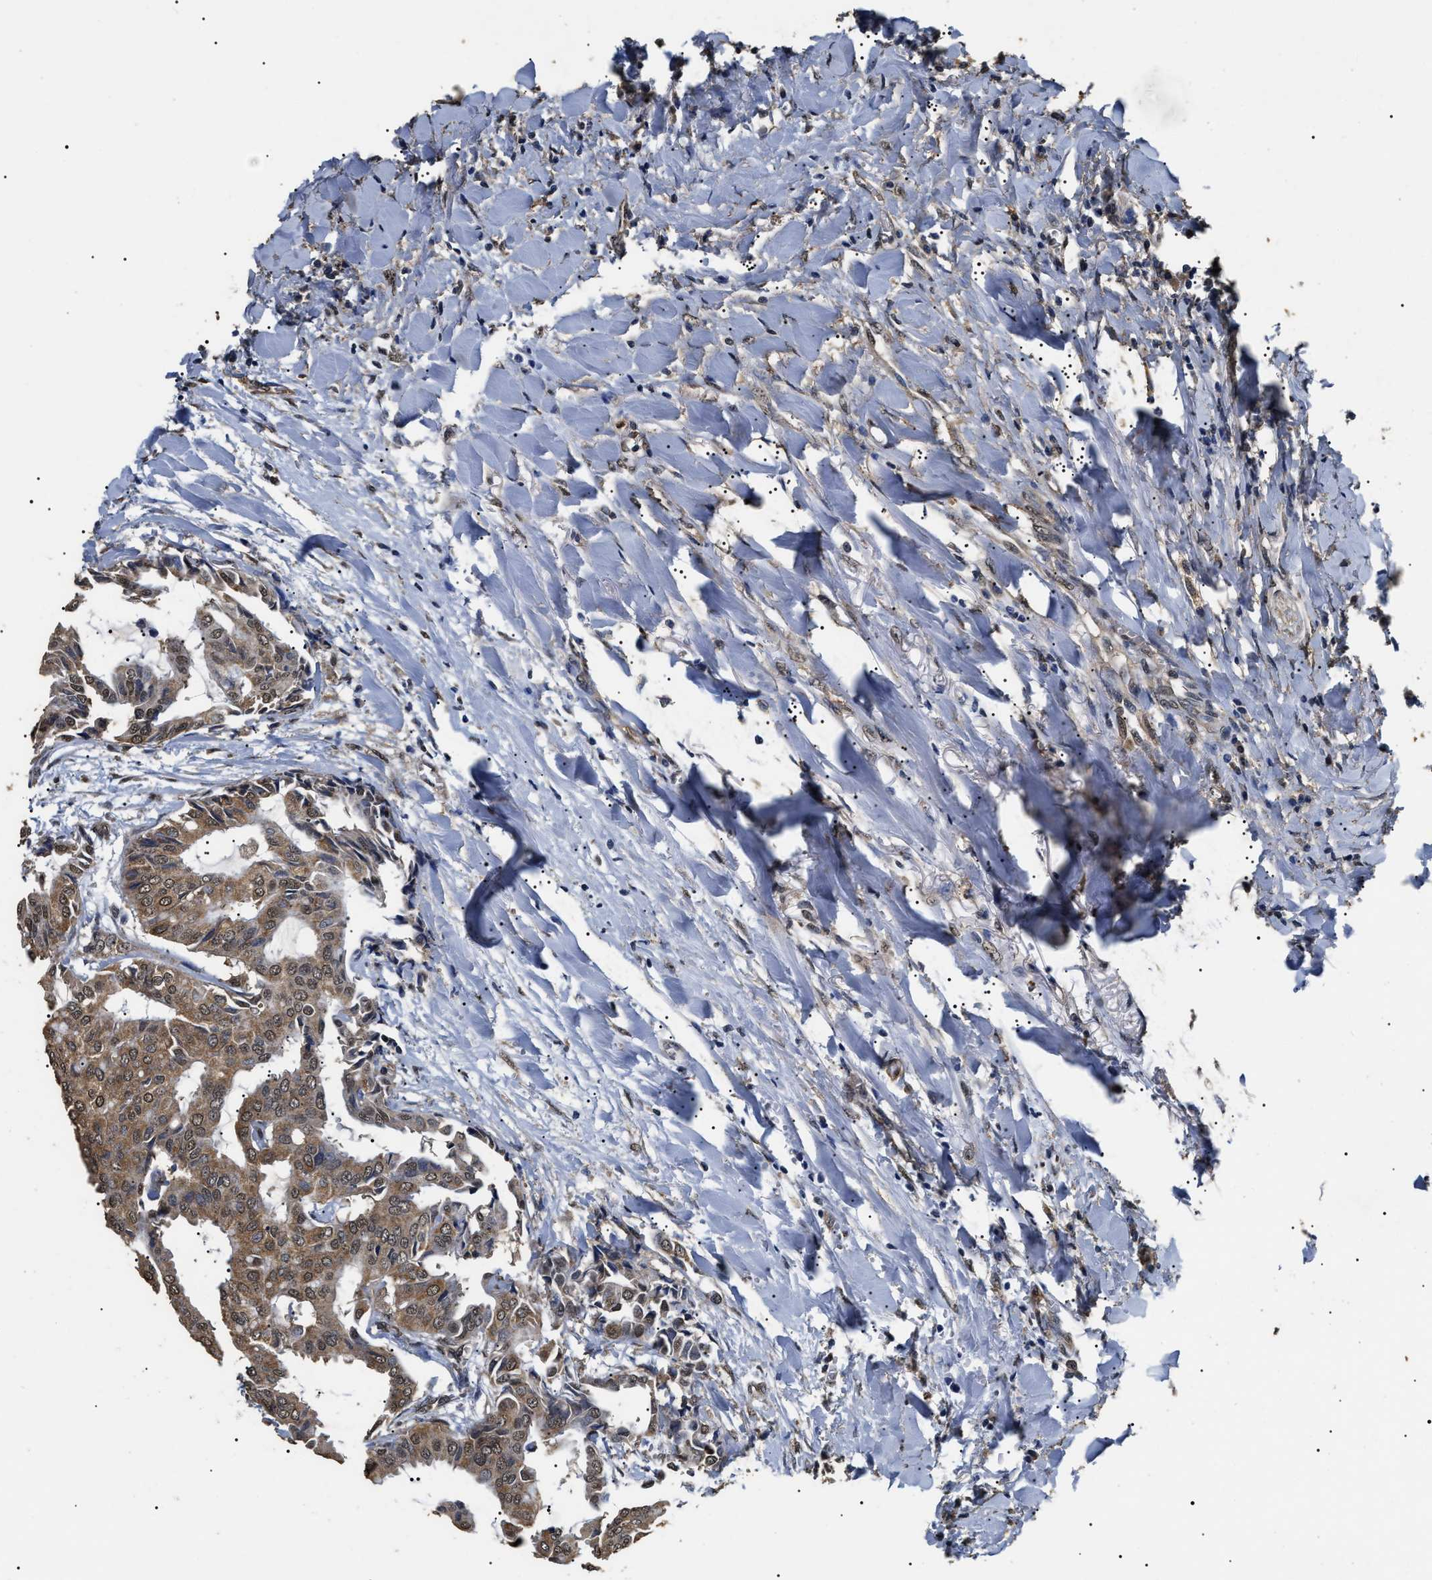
{"staining": {"intensity": "moderate", "quantity": ">75%", "location": "cytoplasmic/membranous,nuclear"}, "tissue": "head and neck cancer", "cell_type": "Tumor cells", "image_type": "cancer", "snomed": [{"axis": "morphology", "description": "Adenocarcinoma, NOS"}, {"axis": "topography", "description": "Salivary gland"}, {"axis": "topography", "description": "Head-Neck"}], "caption": "Immunohistochemistry (IHC) of human adenocarcinoma (head and neck) reveals medium levels of moderate cytoplasmic/membranous and nuclear staining in about >75% of tumor cells.", "gene": "PSMD8", "patient": {"sex": "female", "age": 59}}